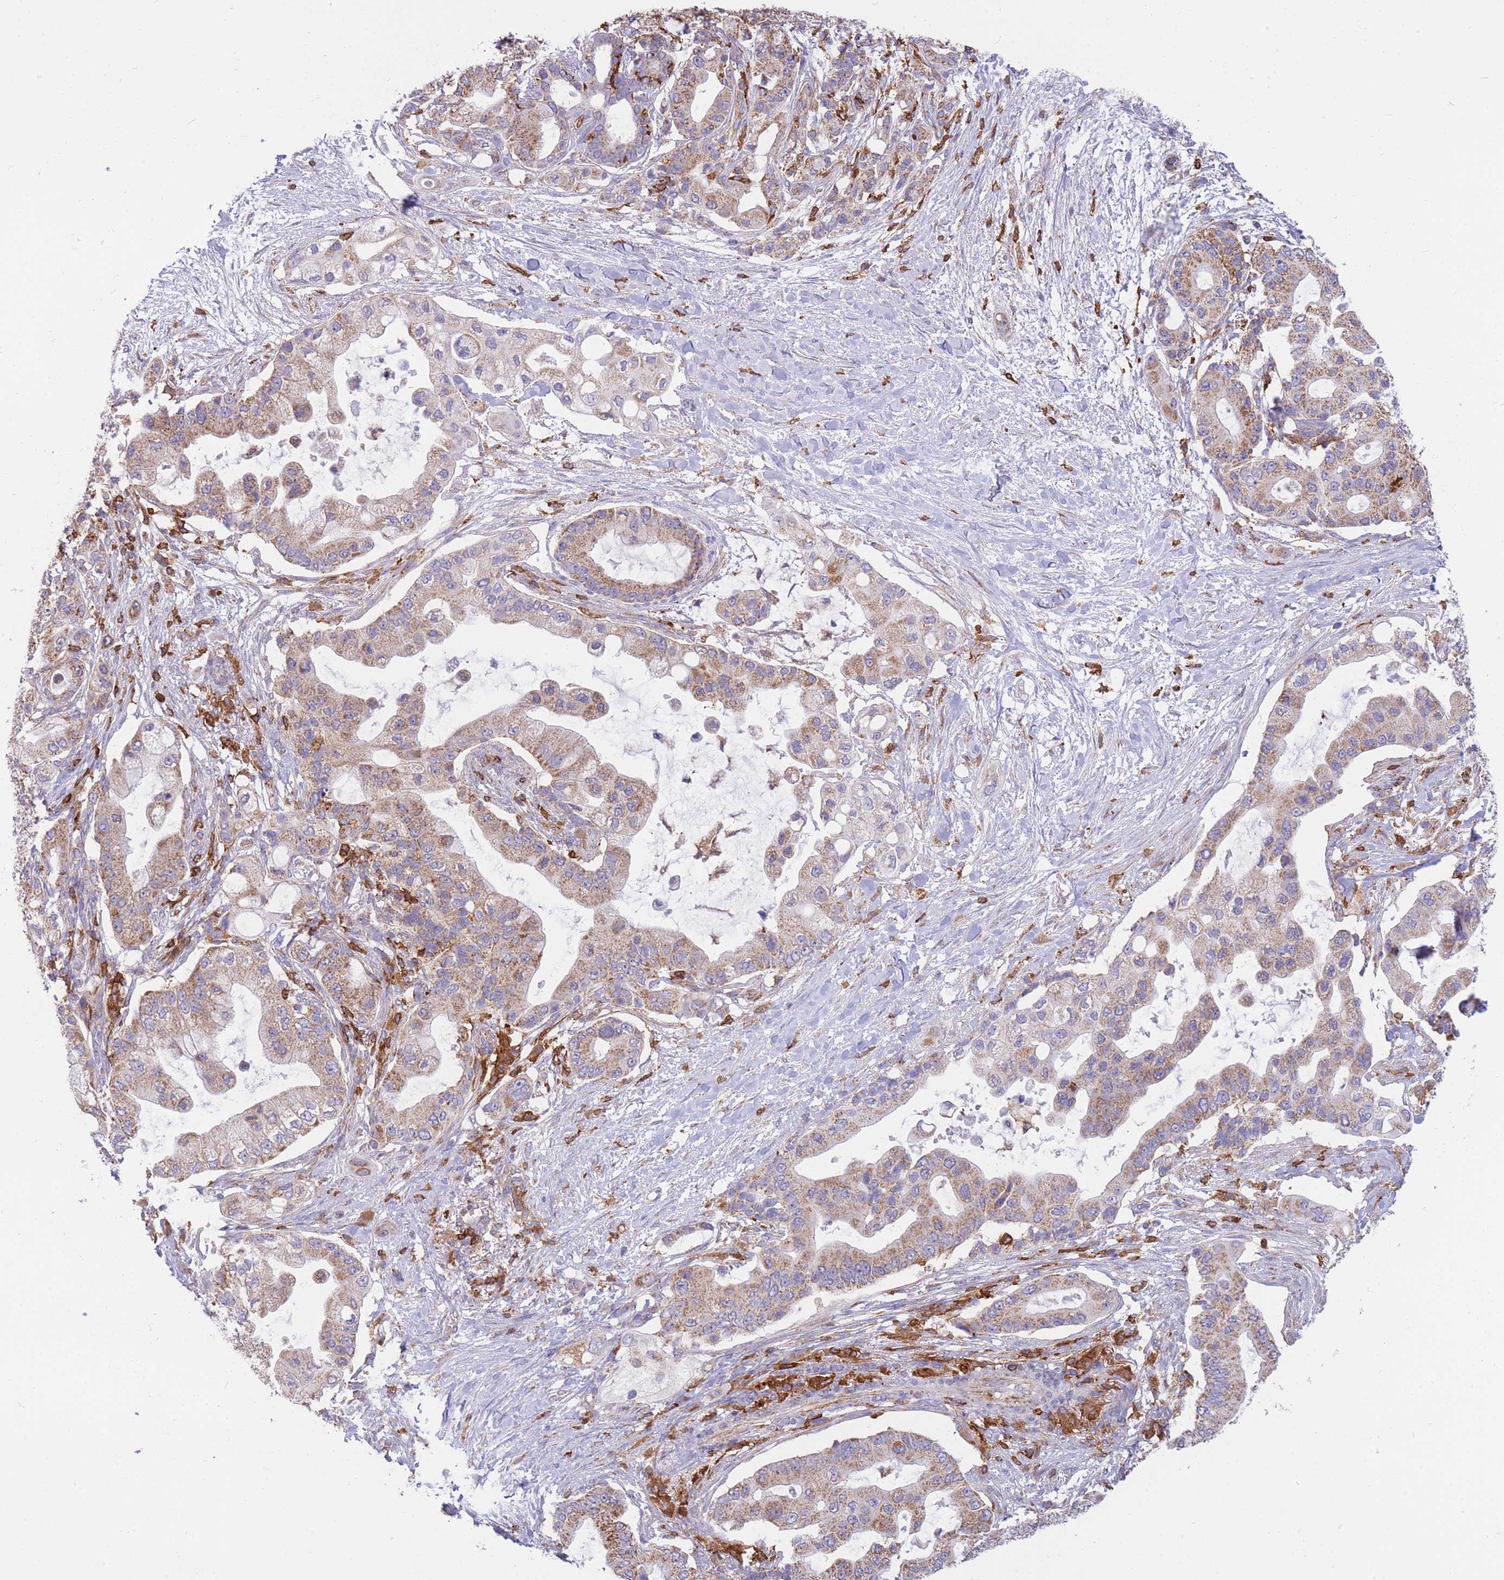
{"staining": {"intensity": "weak", "quantity": ">75%", "location": "cytoplasmic/membranous"}, "tissue": "pancreatic cancer", "cell_type": "Tumor cells", "image_type": "cancer", "snomed": [{"axis": "morphology", "description": "Adenocarcinoma, NOS"}, {"axis": "topography", "description": "Pancreas"}], "caption": "Brown immunohistochemical staining in pancreatic cancer reveals weak cytoplasmic/membranous staining in approximately >75% of tumor cells.", "gene": "MRPL54", "patient": {"sex": "male", "age": 57}}